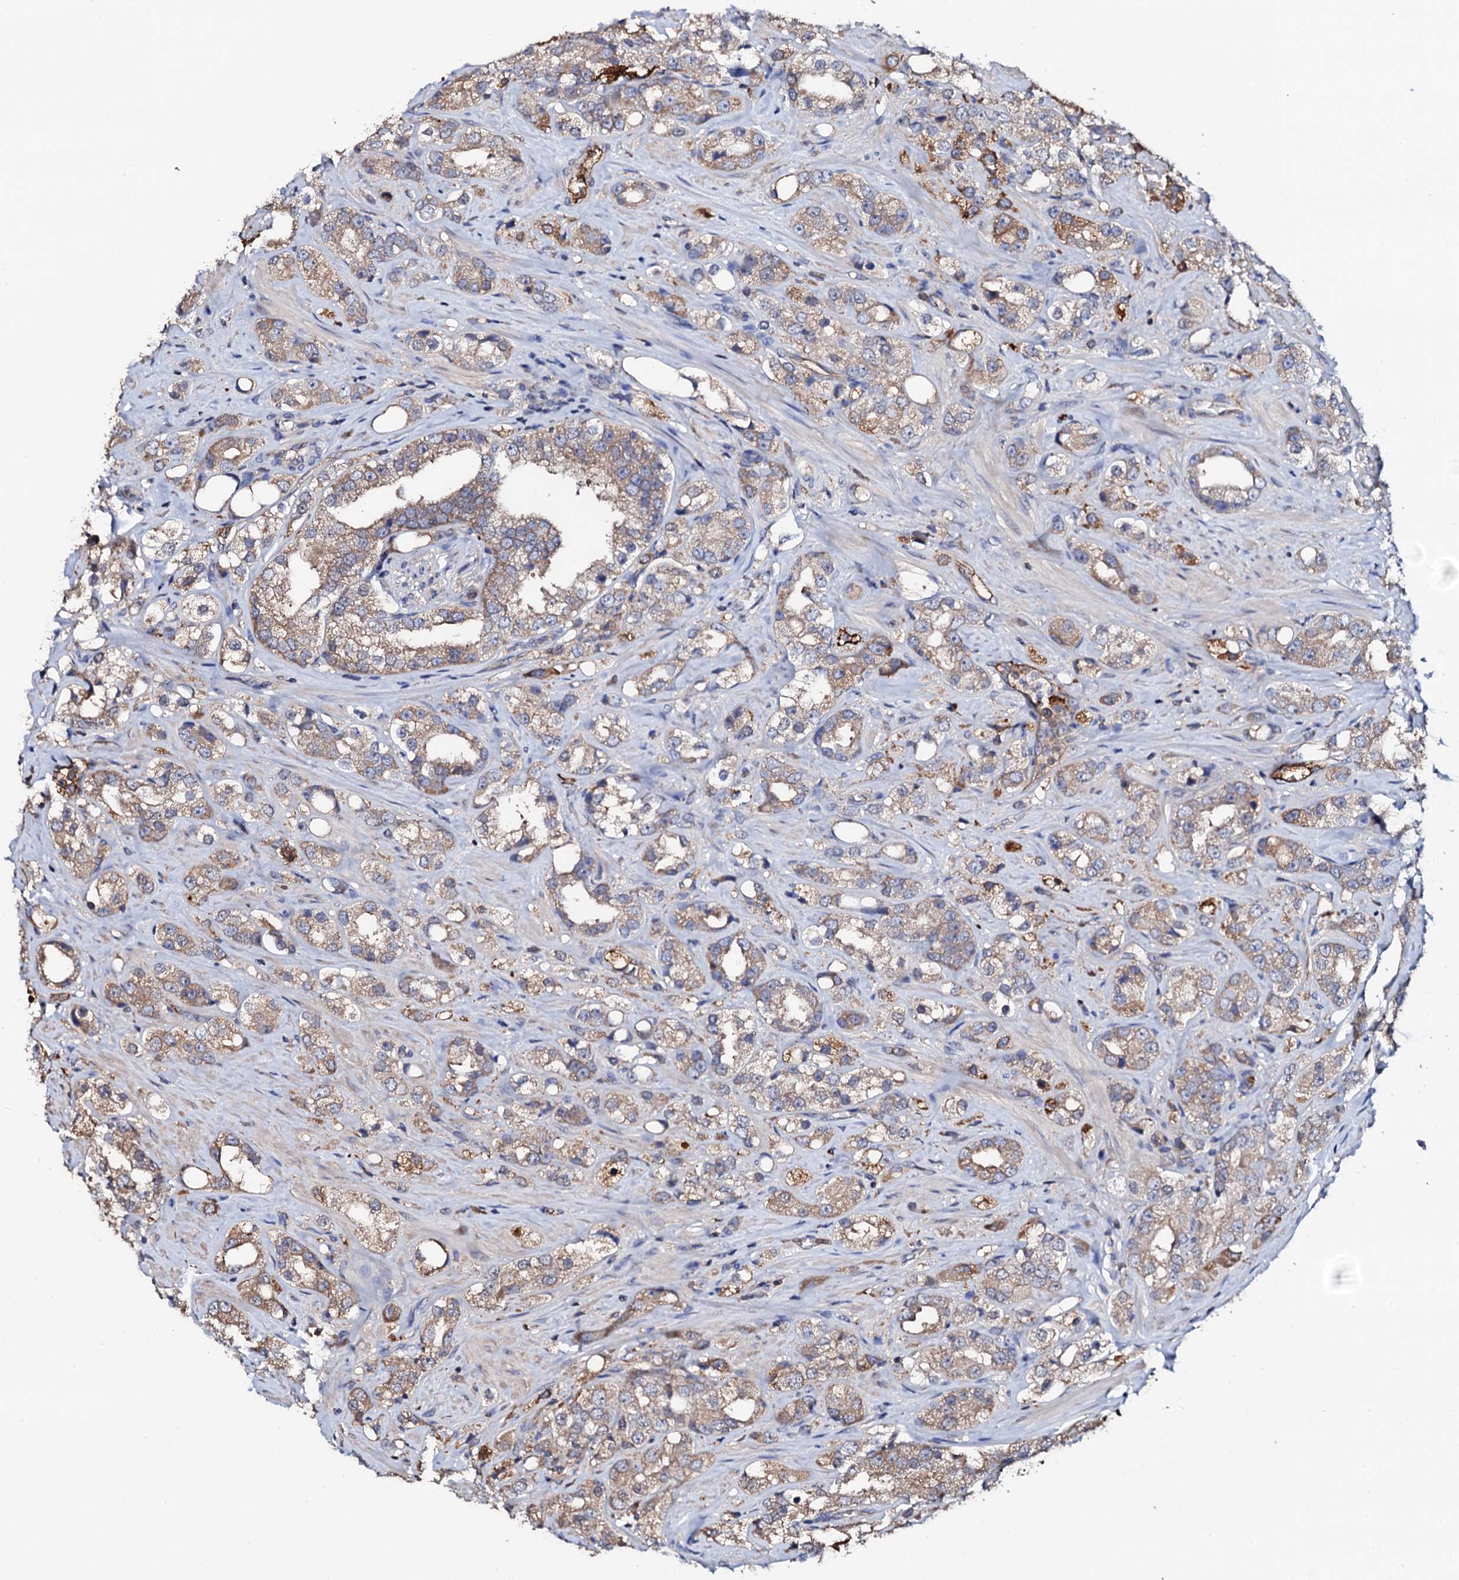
{"staining": {"intensity": "moderate", "quantity": ">75%", "location": "cytoplasmic/membranous"}, "tissue": "prostate cancer", "cell_type": "Tumor cells", "image_type": "cancer", "snomed": [{"axis": "morphology", "description": "Adenocarcinoma, NOS"}, {"axis": "topography", "description": "Prostate"}], "caption": "Protein expression analysis of human adenocarcinoma (prostate) reveals moderate cytoplasmic/membranous staining in approximately >75% of tumor cells. The staining is performed using DAB brown chromogen to label protein expression. The nuclei are counter-stained blue using hematoxylin.", "gene": "TCAF2", "patient": {"sex": "male", "age": 79}}